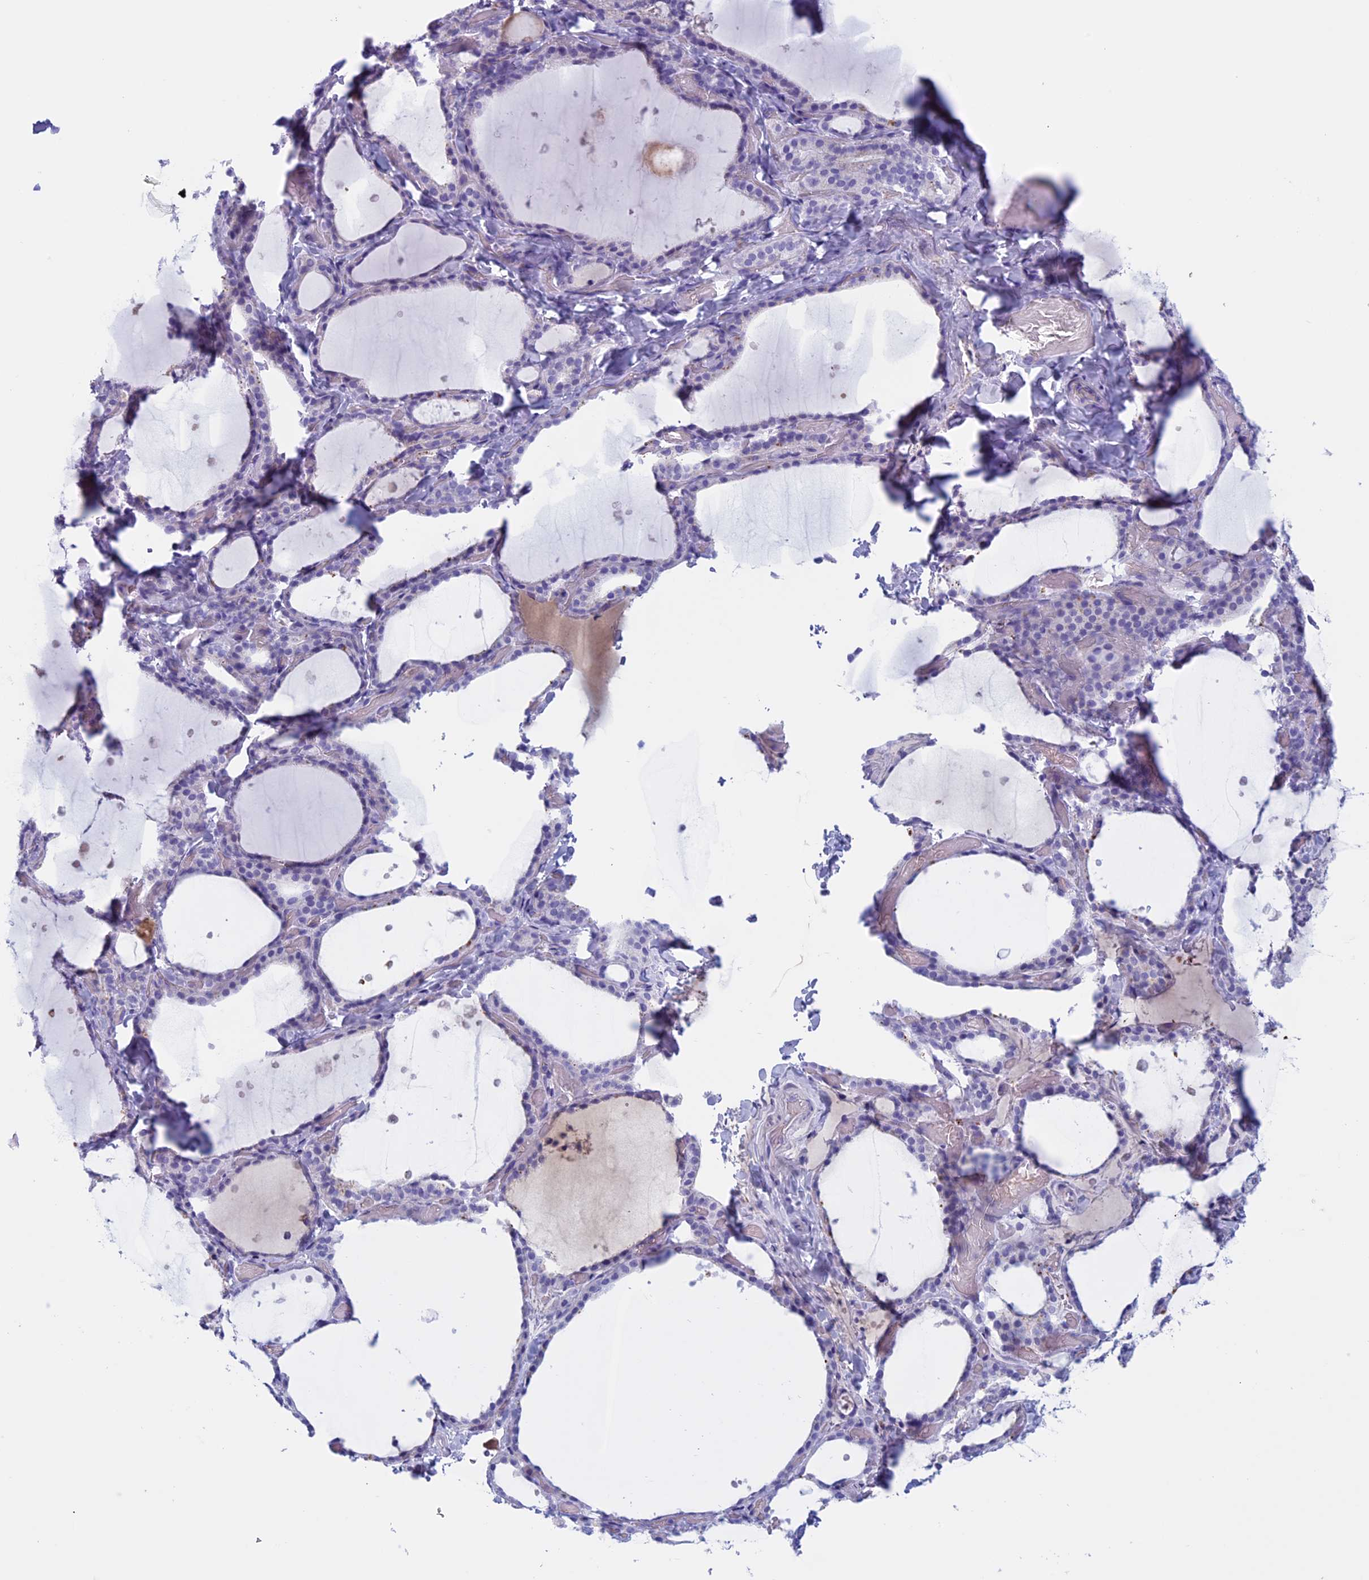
{"staining": {"intensity": "negative", "quantity": "none", "location": "none"}, "tissue": "thyroid gland", "cell_type": "Glandular cells", "image_type": "normal", "snomed": [{"axis": "morphology", "description": "Normal tissue, NOS"}, {"axis": "topography", "description": "Thyroid gland"}], "caption": "DAB (3,3'-diaminobenzidine) immunohistochemical staining of benign thyroid gland shows no significant positivity in glandular cells. (DAB (3,3'-diaminobenzidine) IHC, high magnification).", "gene": "ANGPTL2", "patient": {"sex": "female", "age": 44}}